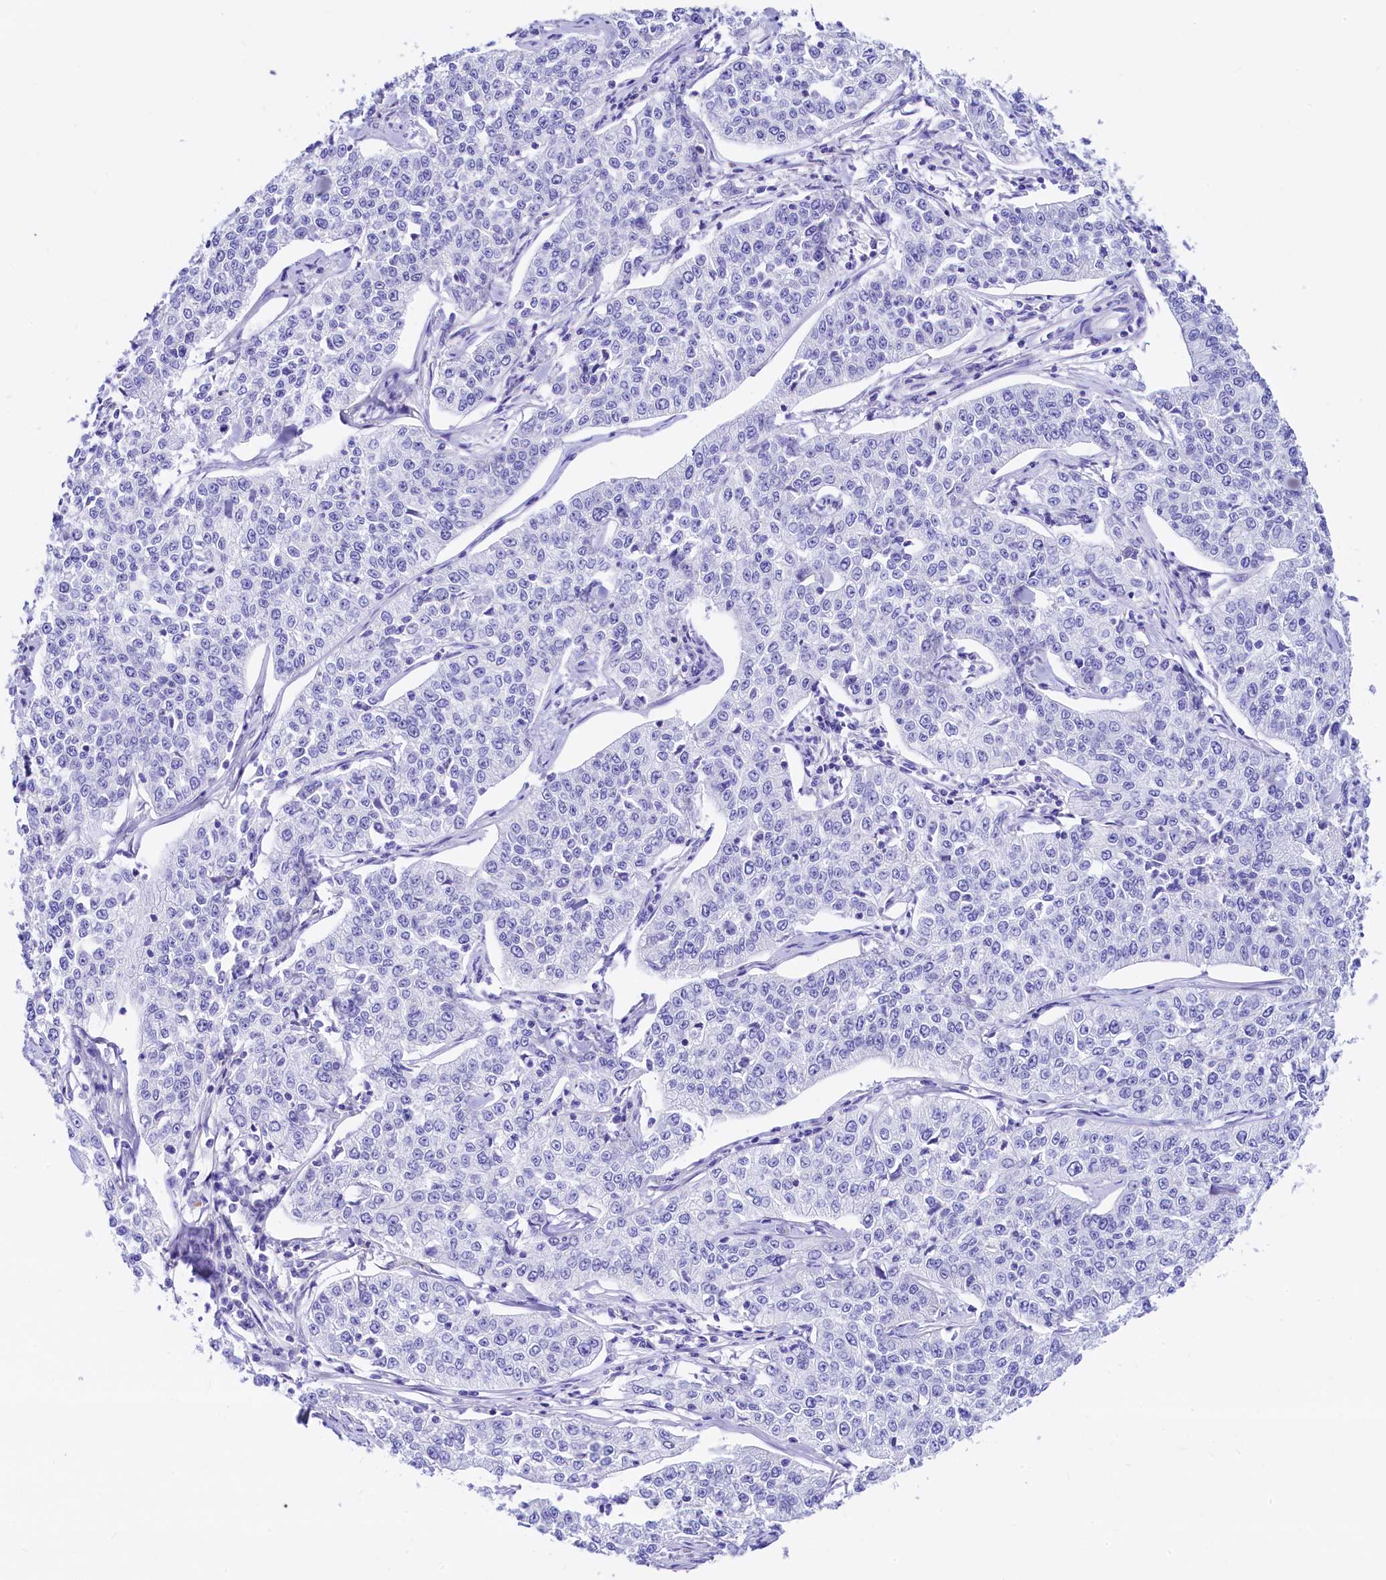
{"staining": {"intensity": "negative", "quantity": "none", "location": "none"}, "tissue": "cervical cancer", "cell_type": "Tumor cells", "image_type": "cancer", "snomed": [{"axis": "morphology", "description": "Squamous cell carcinoma, NOS"}, {"axis": "topography", "description": "Cervix"}], "caption": "Cervical cancer (squamous cell carcinoma) was stained to show a protein in brown. There is no significant staining in tumor cells.", "gene": "RBP3", "patient": {"sex": "female", "age": 35}}